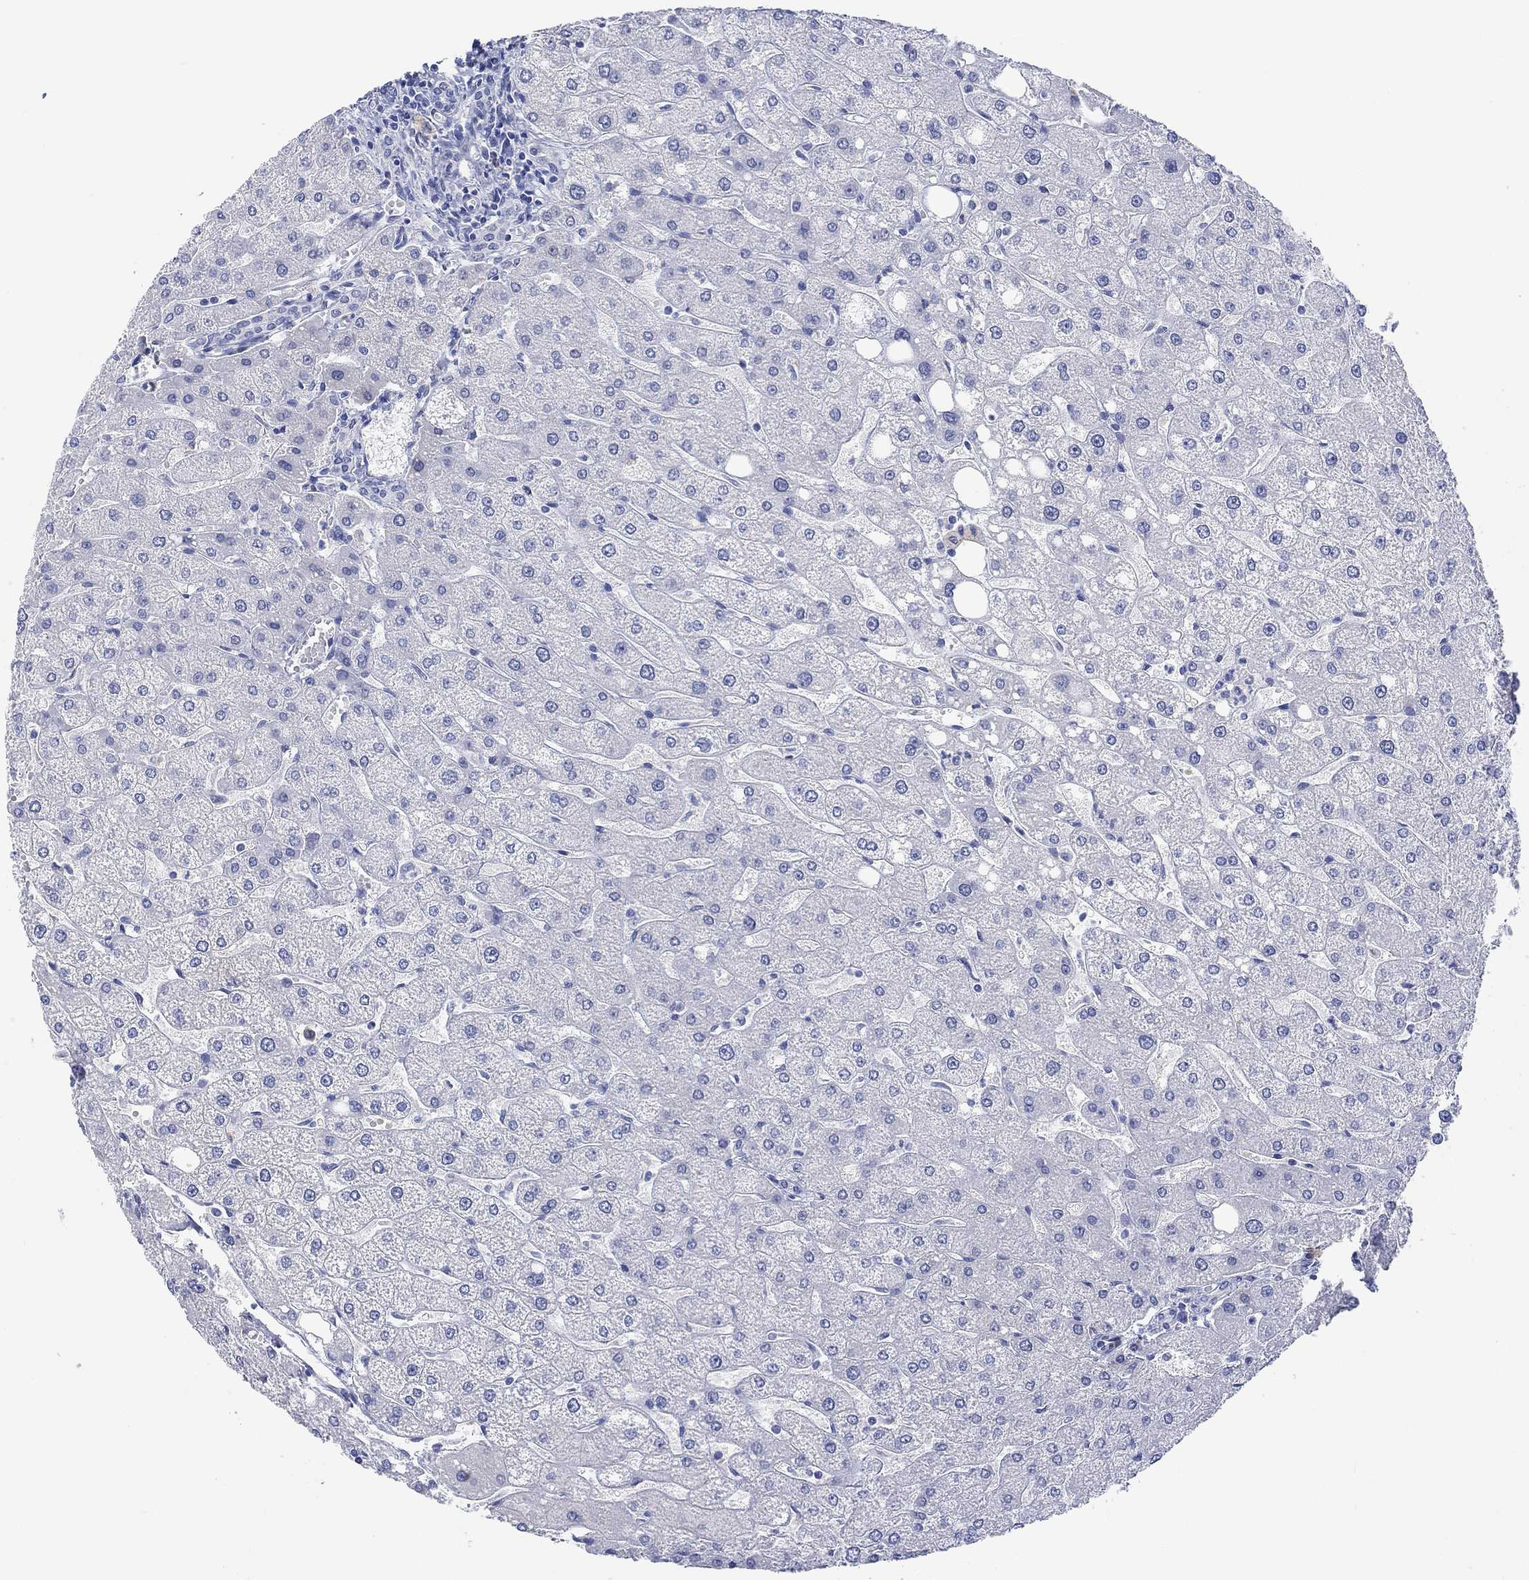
{"staining": {"intensity": "negative", "quantity": "none", "location": "none"}, "tissue": "liver", "cell_type": "Cholangiocytes", "image_type": "normal", "snomed": [{"axis": "morphology", "description": "Normal tissue, NOS"}, {"axis": "topography", "description": "Liver"}], "caption": "Immunohistochemical staining of benign liver reveals no significant expression in cholangiocytes. Brightfield microscopy of immunohistochemistry (IHC) stained with DAB (brown) and hematoxylin (blue), captured at high magnification.", "gene": "MSI1", "patient": {"sex": "male", "age": 67}}